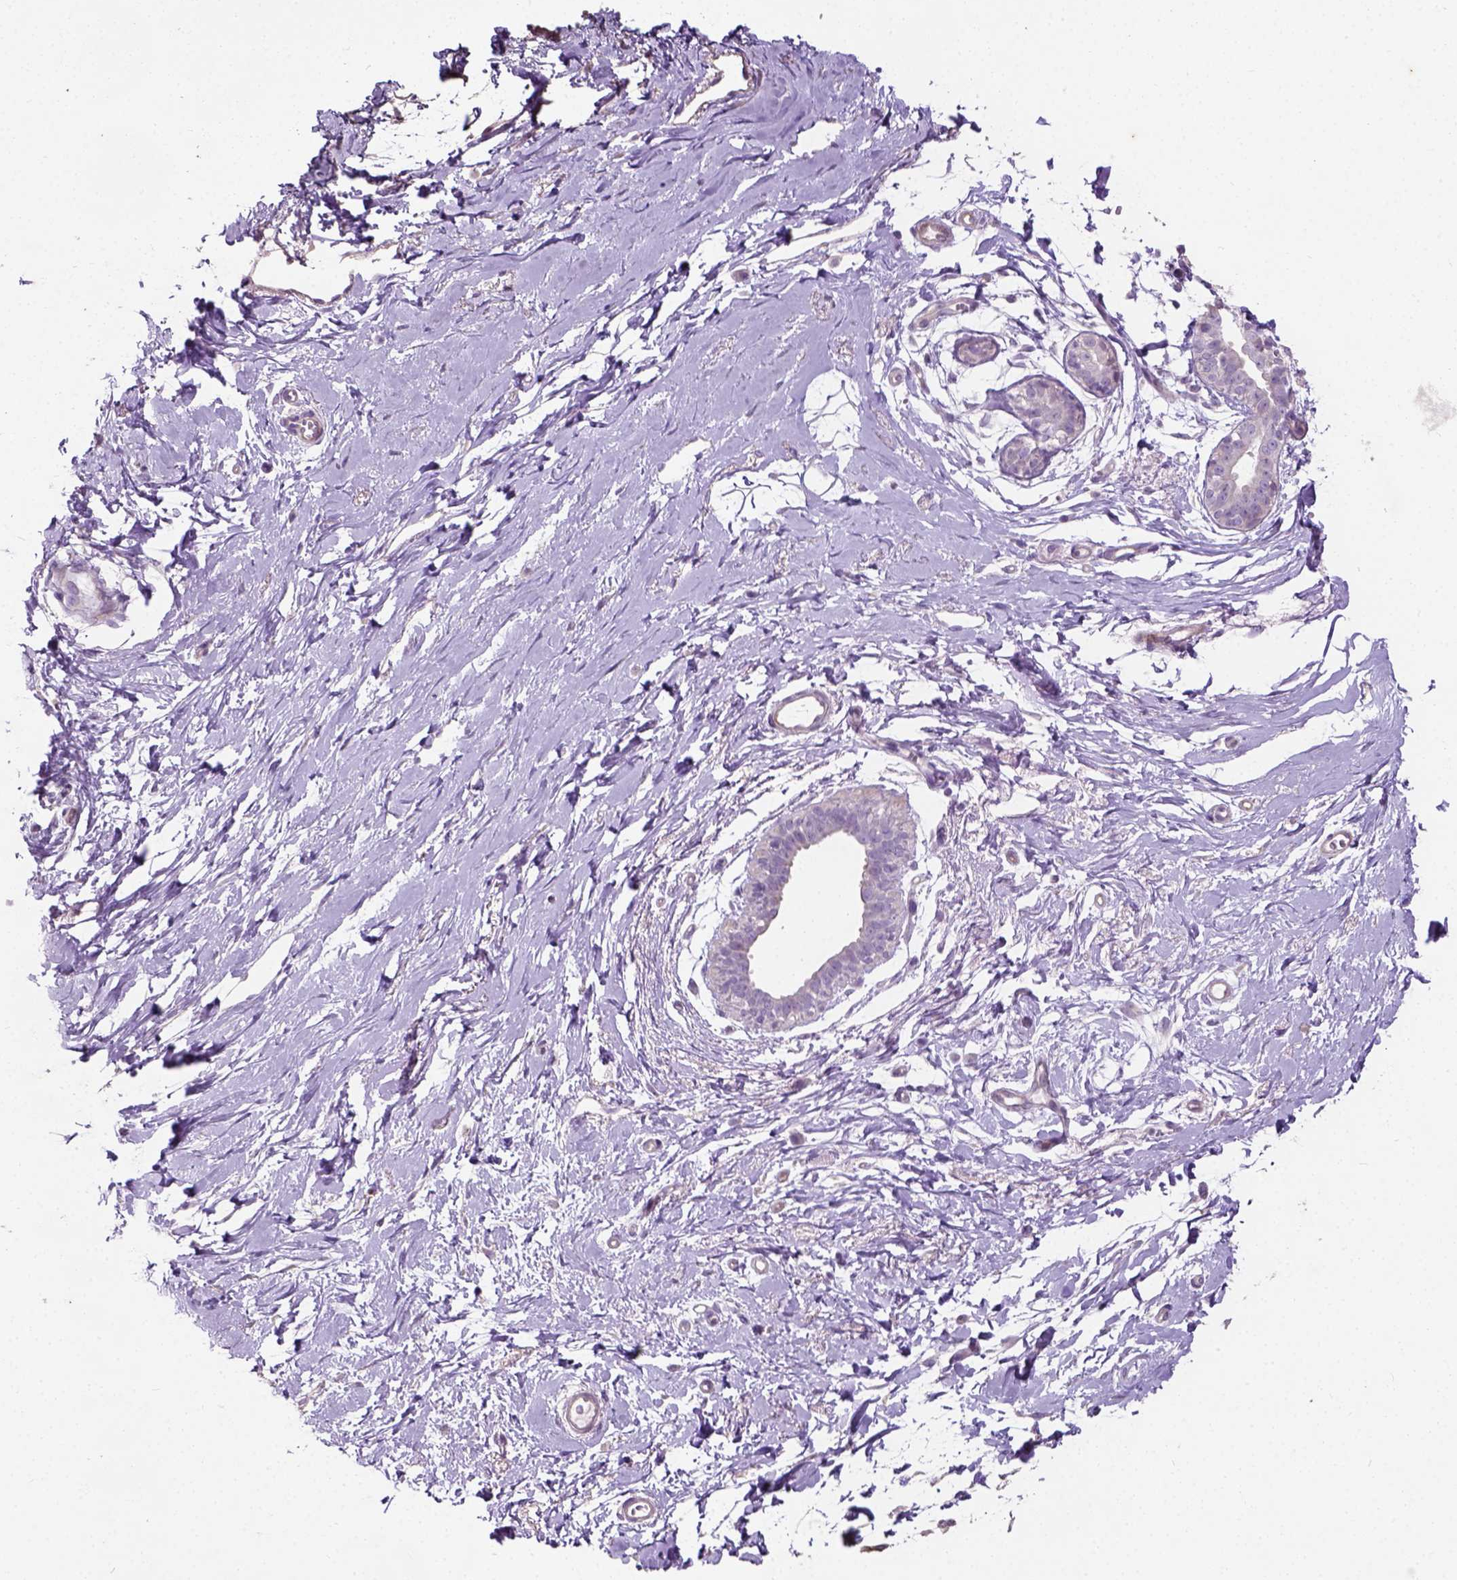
{"staining": {"intensity": "weak", "quantity": ">75%", "location": "cytoplasmic/membranous"}, "tissue": "breast", "cell_type": "Adipocytes", "image_type": "normal", "snomed": [{"axis": "morphology", "description": "Normal tissue, NOS"}, {"axis": "topography", "description": "Breast"}], "caption": "Protein analysis of unremarkable breast exhibits weak cytoplasmic/membranous expression in about >75% of adipocytes.", "gene": "PKP3", "patient": {"sex": "female", "age": 49}}